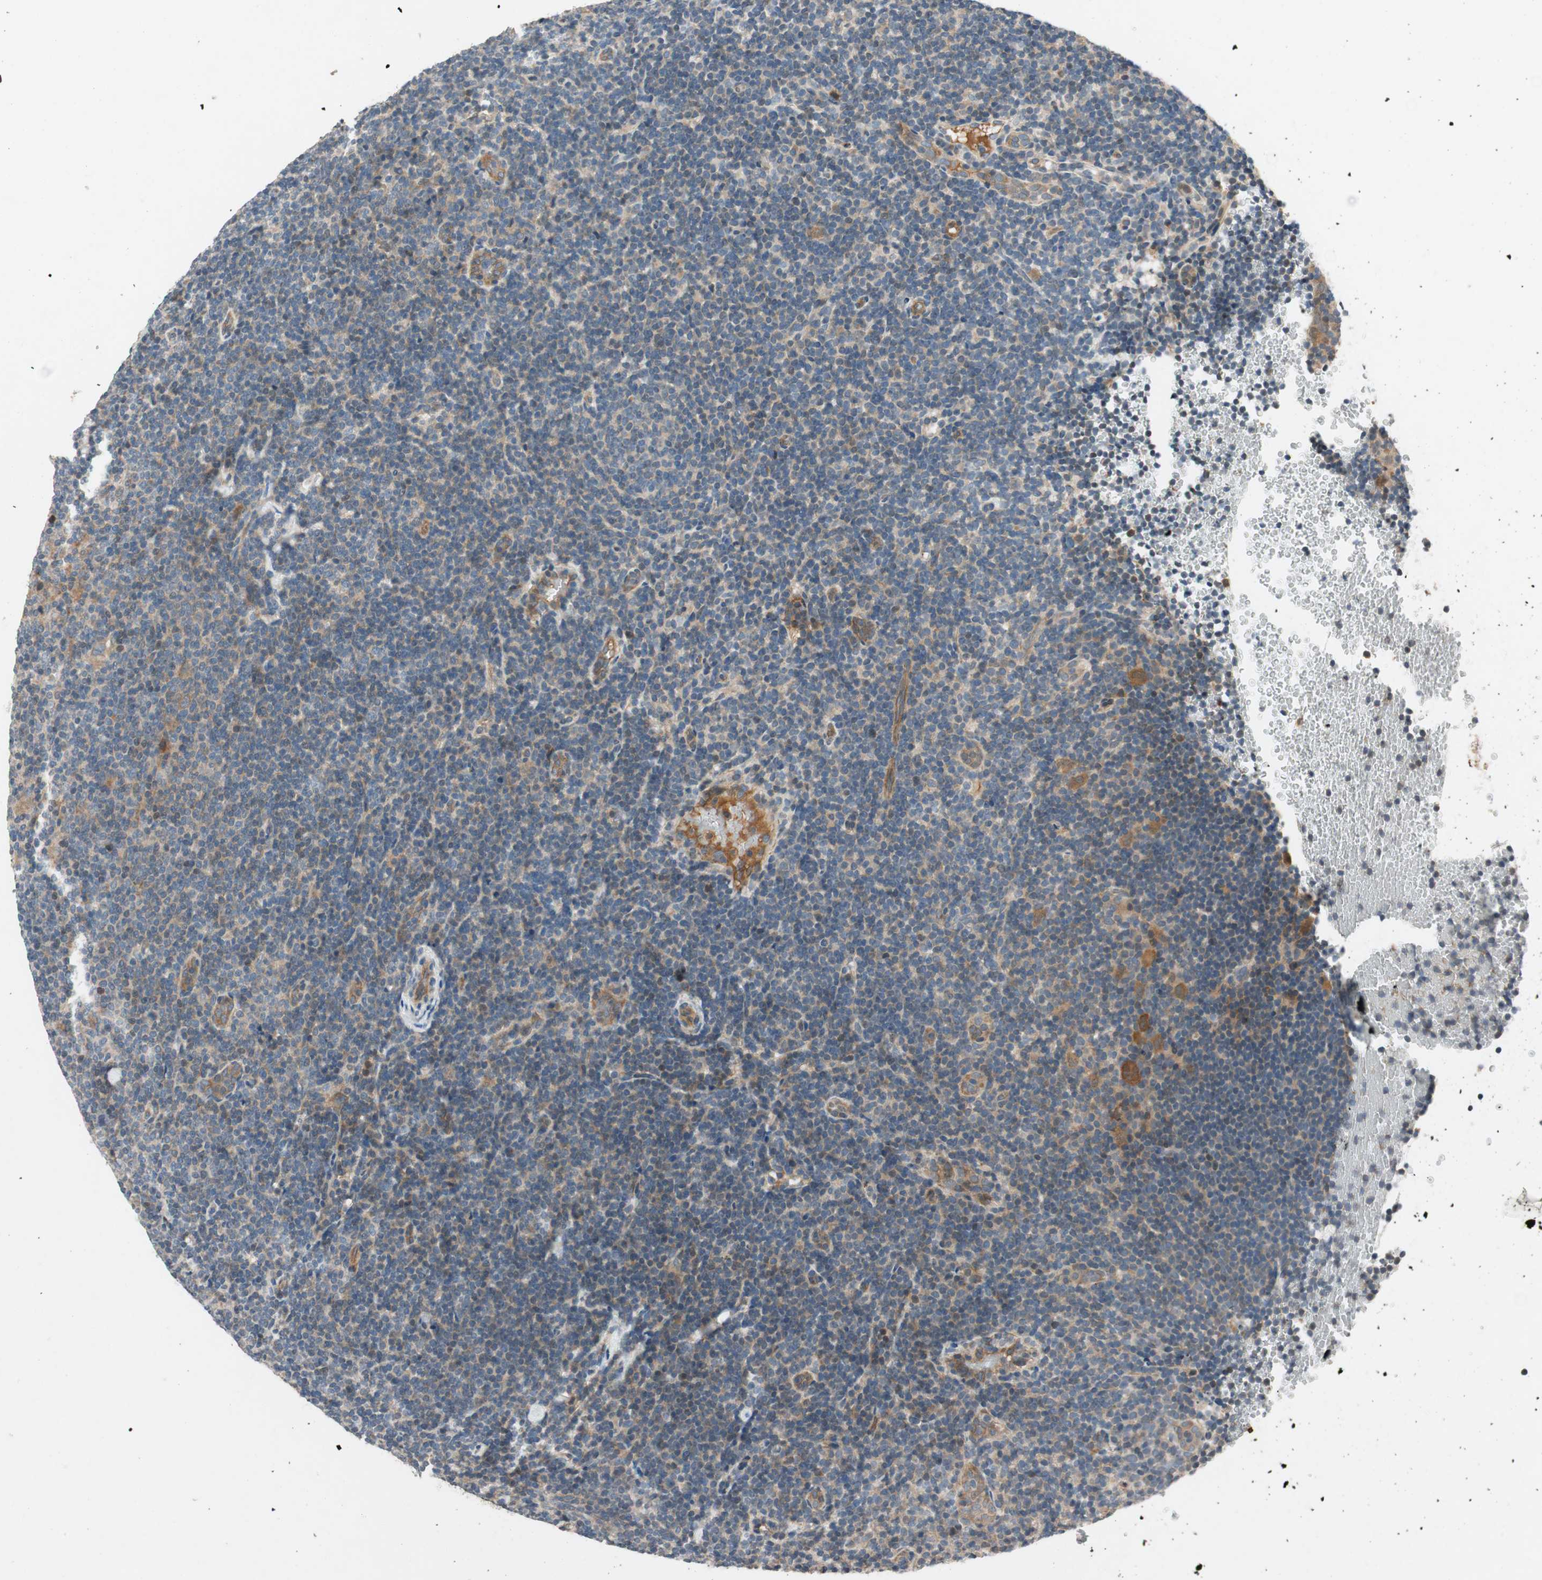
{"staining": {"intensity": "moderate", "quantity": "25%-75%", "location": "cytoplasmic/membranous"}, "tissue": "lymphoma", "cell_type": "Tumor cells", "image_type": "cancer", "snomed": [{"axis": "morphology", "description": "Hodgkin's disease, NOS"}, {"axis": "topography", "description": "Lymph node"}], "caption": "Immunohistochemistry (IHC) (DAB) staining of lymphoma exhibits moderate cytoplasmic/membranous protein positivity in approximately 25%-75% of tumor cells.", "gene": "GCLM", "patient": {"sex": "female", "age": 57}}